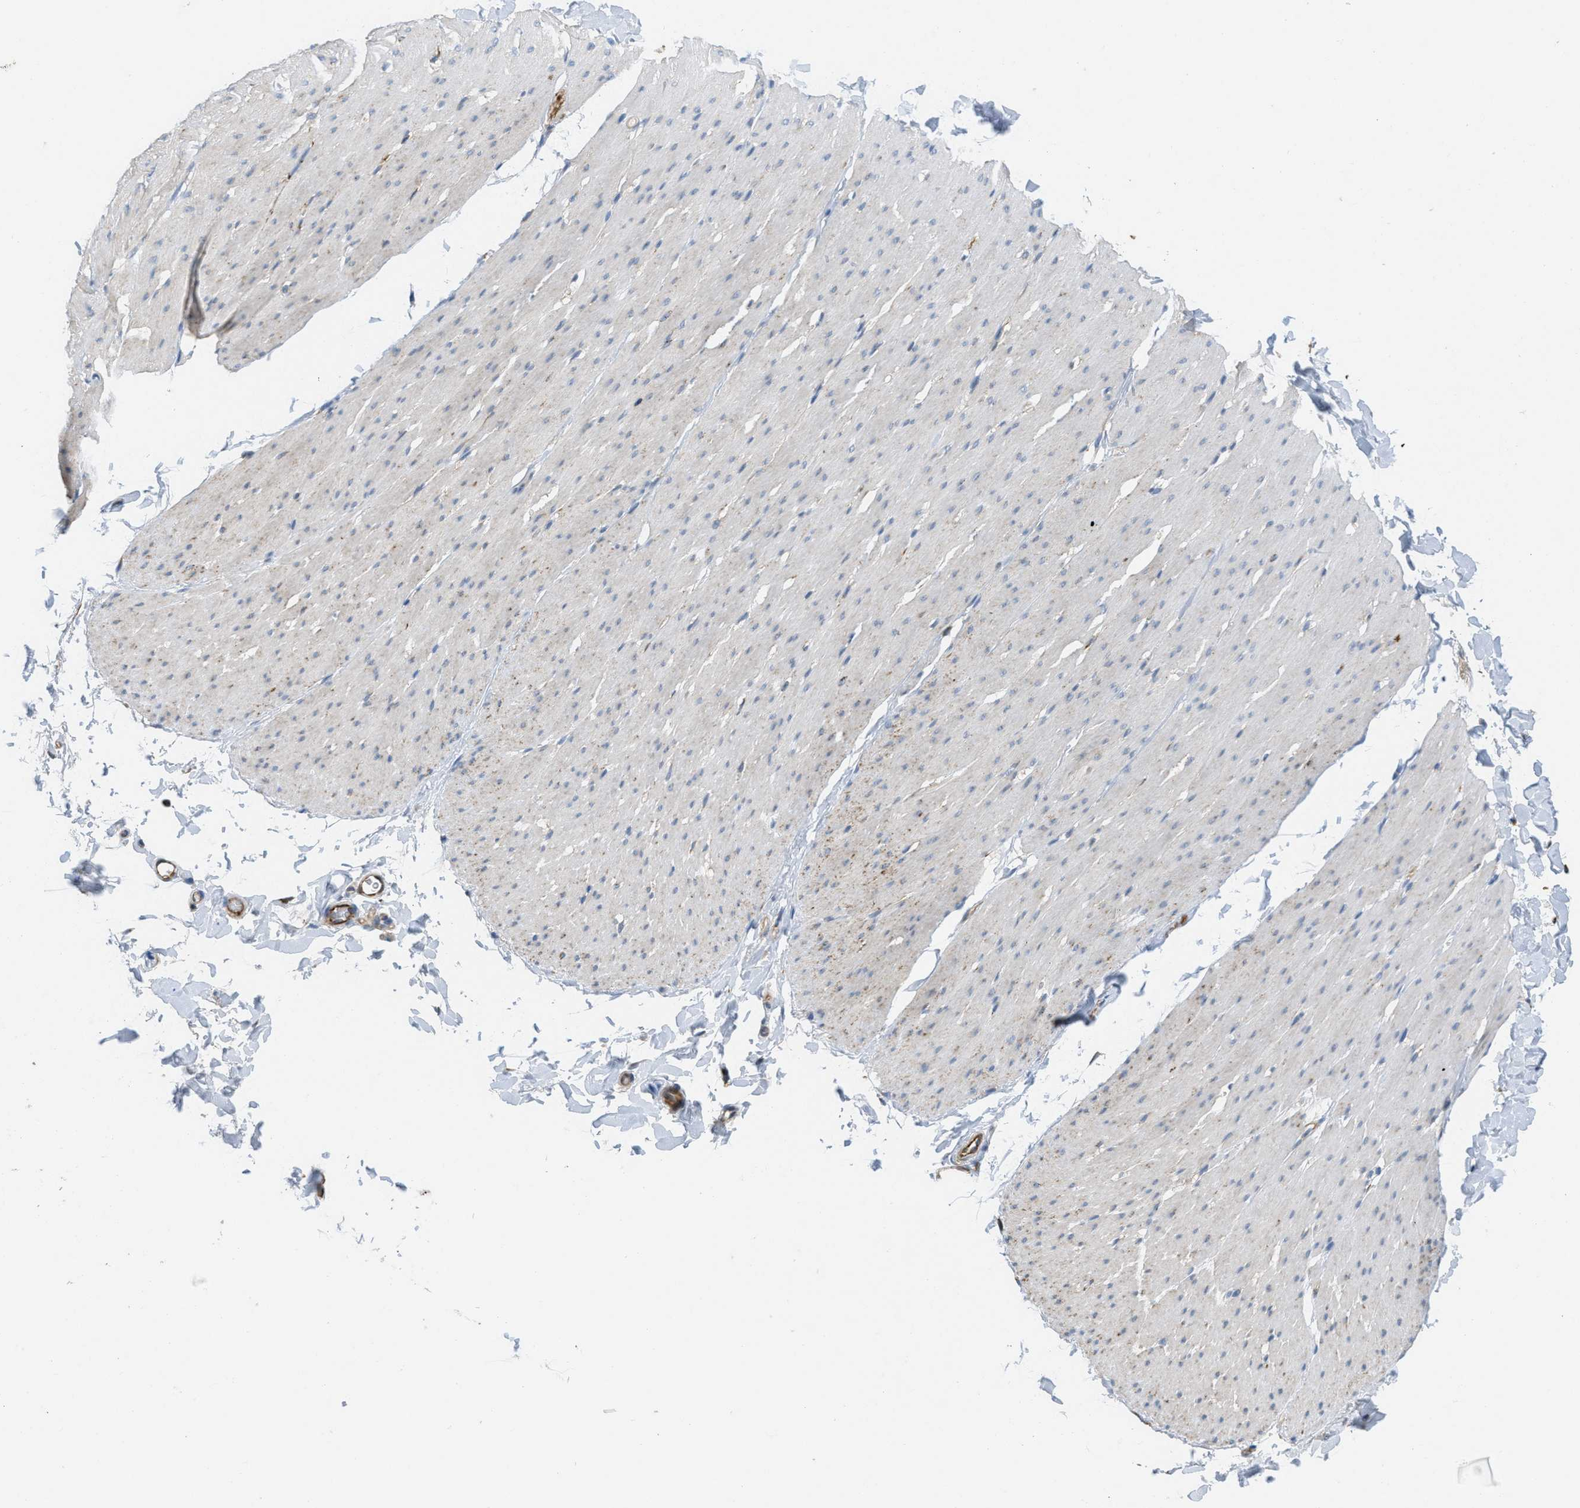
{"staining": {"intensity": "weak", "quantity": "<25%", "location": "cytoplasmic/membranous"}, "tissue": "smooth muscle", "cell_type": "Smooth muscle cells", "image_type": "normal", "snomed": [{"axis": "morphology", "description": "Normal tissue, NOS"}, {"axis": "topography", "description": "Smooth muscle"}, {"axis": "topography", "description": "Colon"}], "caption": "This is an IHC image of benign human smooth muscle. There is no expression in smooth muscle cells.", "gene": "BTN3A1", "patient": {"sex": "male", "age": 67}}